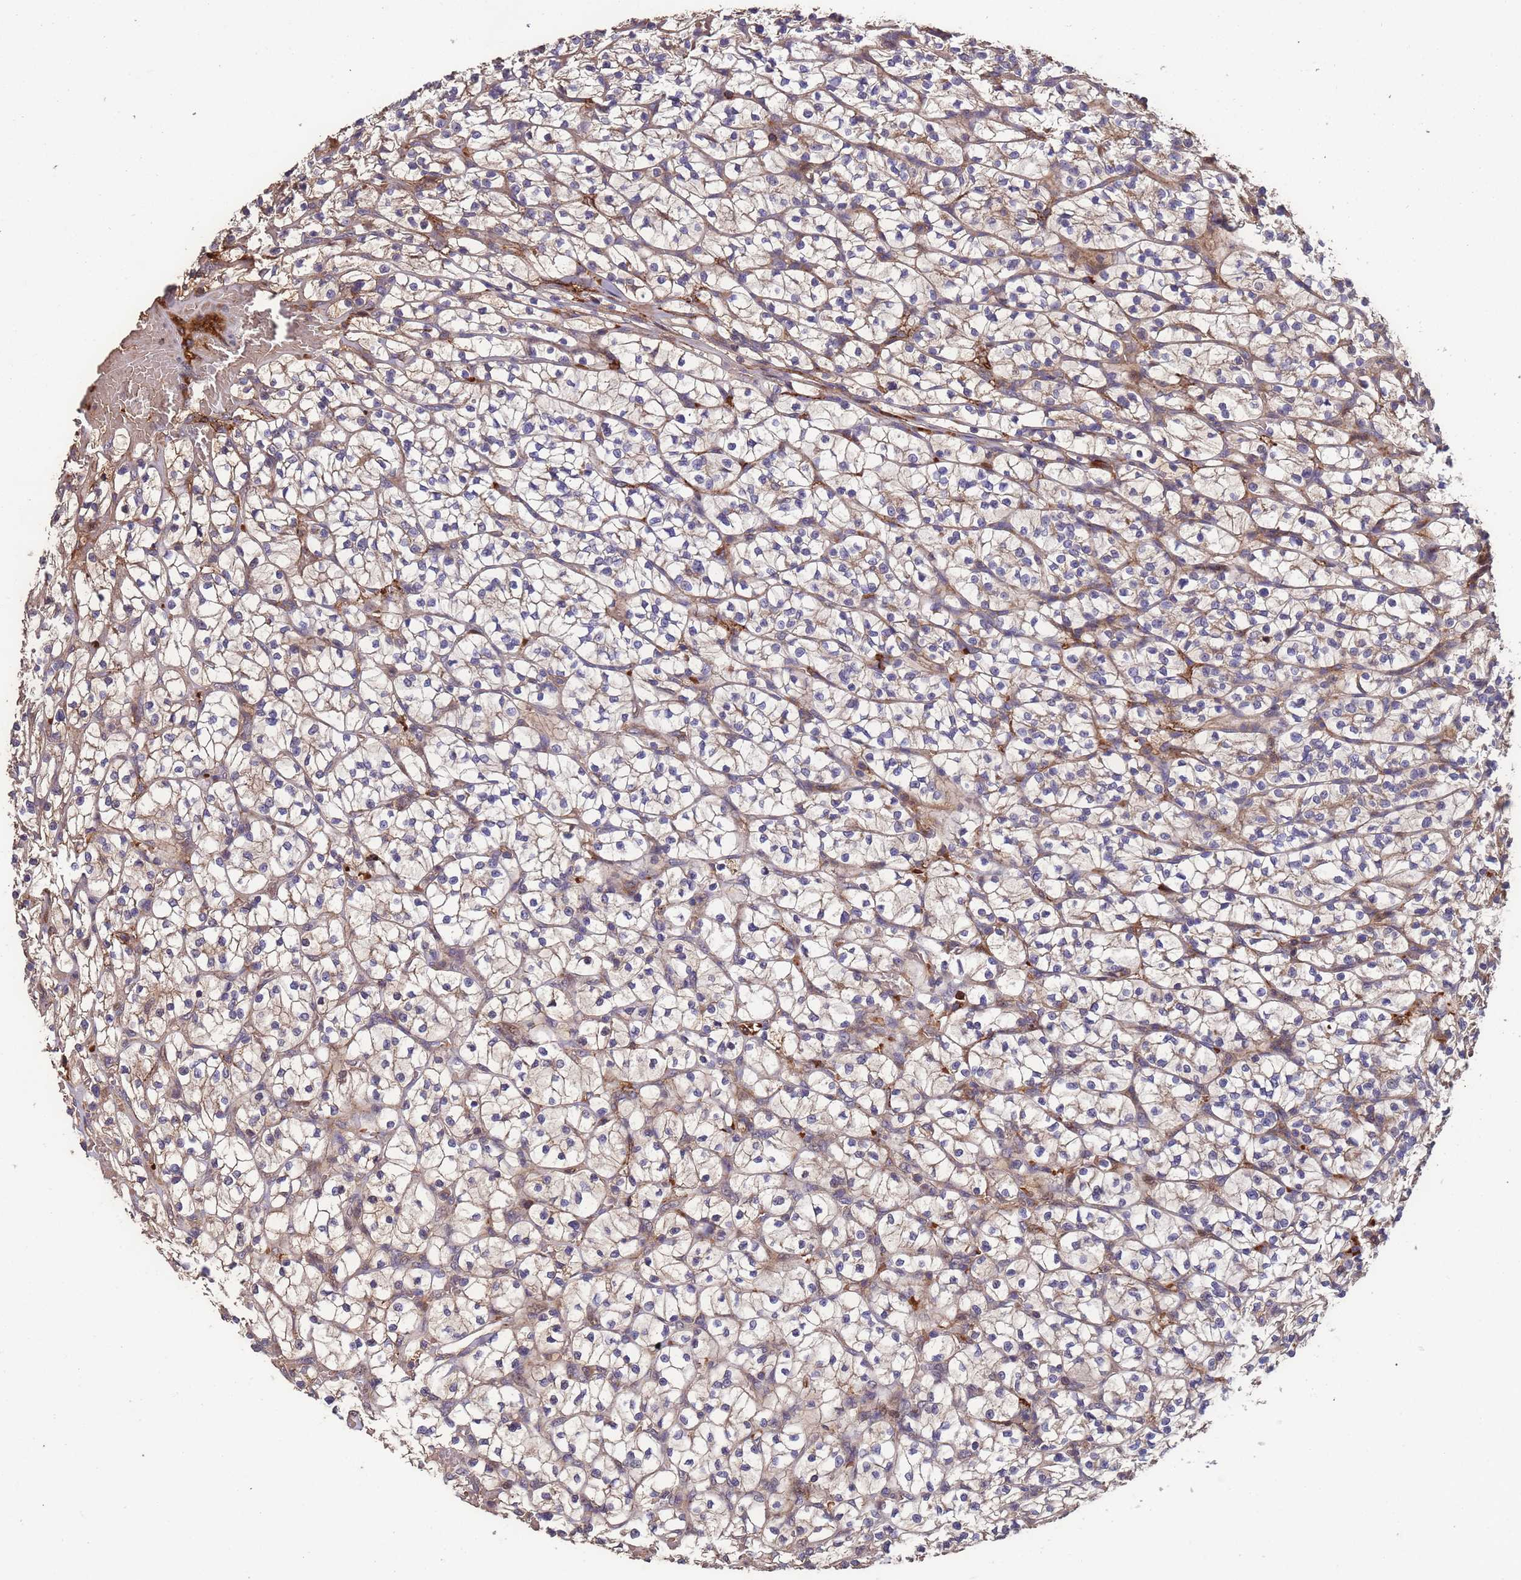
{"staining": {"intensity": "moderate", "quantity": "<25%", "location": "cytoplasmic/membranous"}, "tissue": "renal cancer", "cell_type": "Tumor cells", "image_type": "cancer", "snomed": [{"axis": "morphology", "description": "Adenocarcinoma, NOS"}, {"axis": "topography", "description": "Kidney"}], "caption": "Renal adenocarcinoma stained for a protein exhibits moderate cytoplasmic/membranous positivity in tumor cells.", "gene": "CCDC184", "patient": {"sex": "female", "age": 64}}